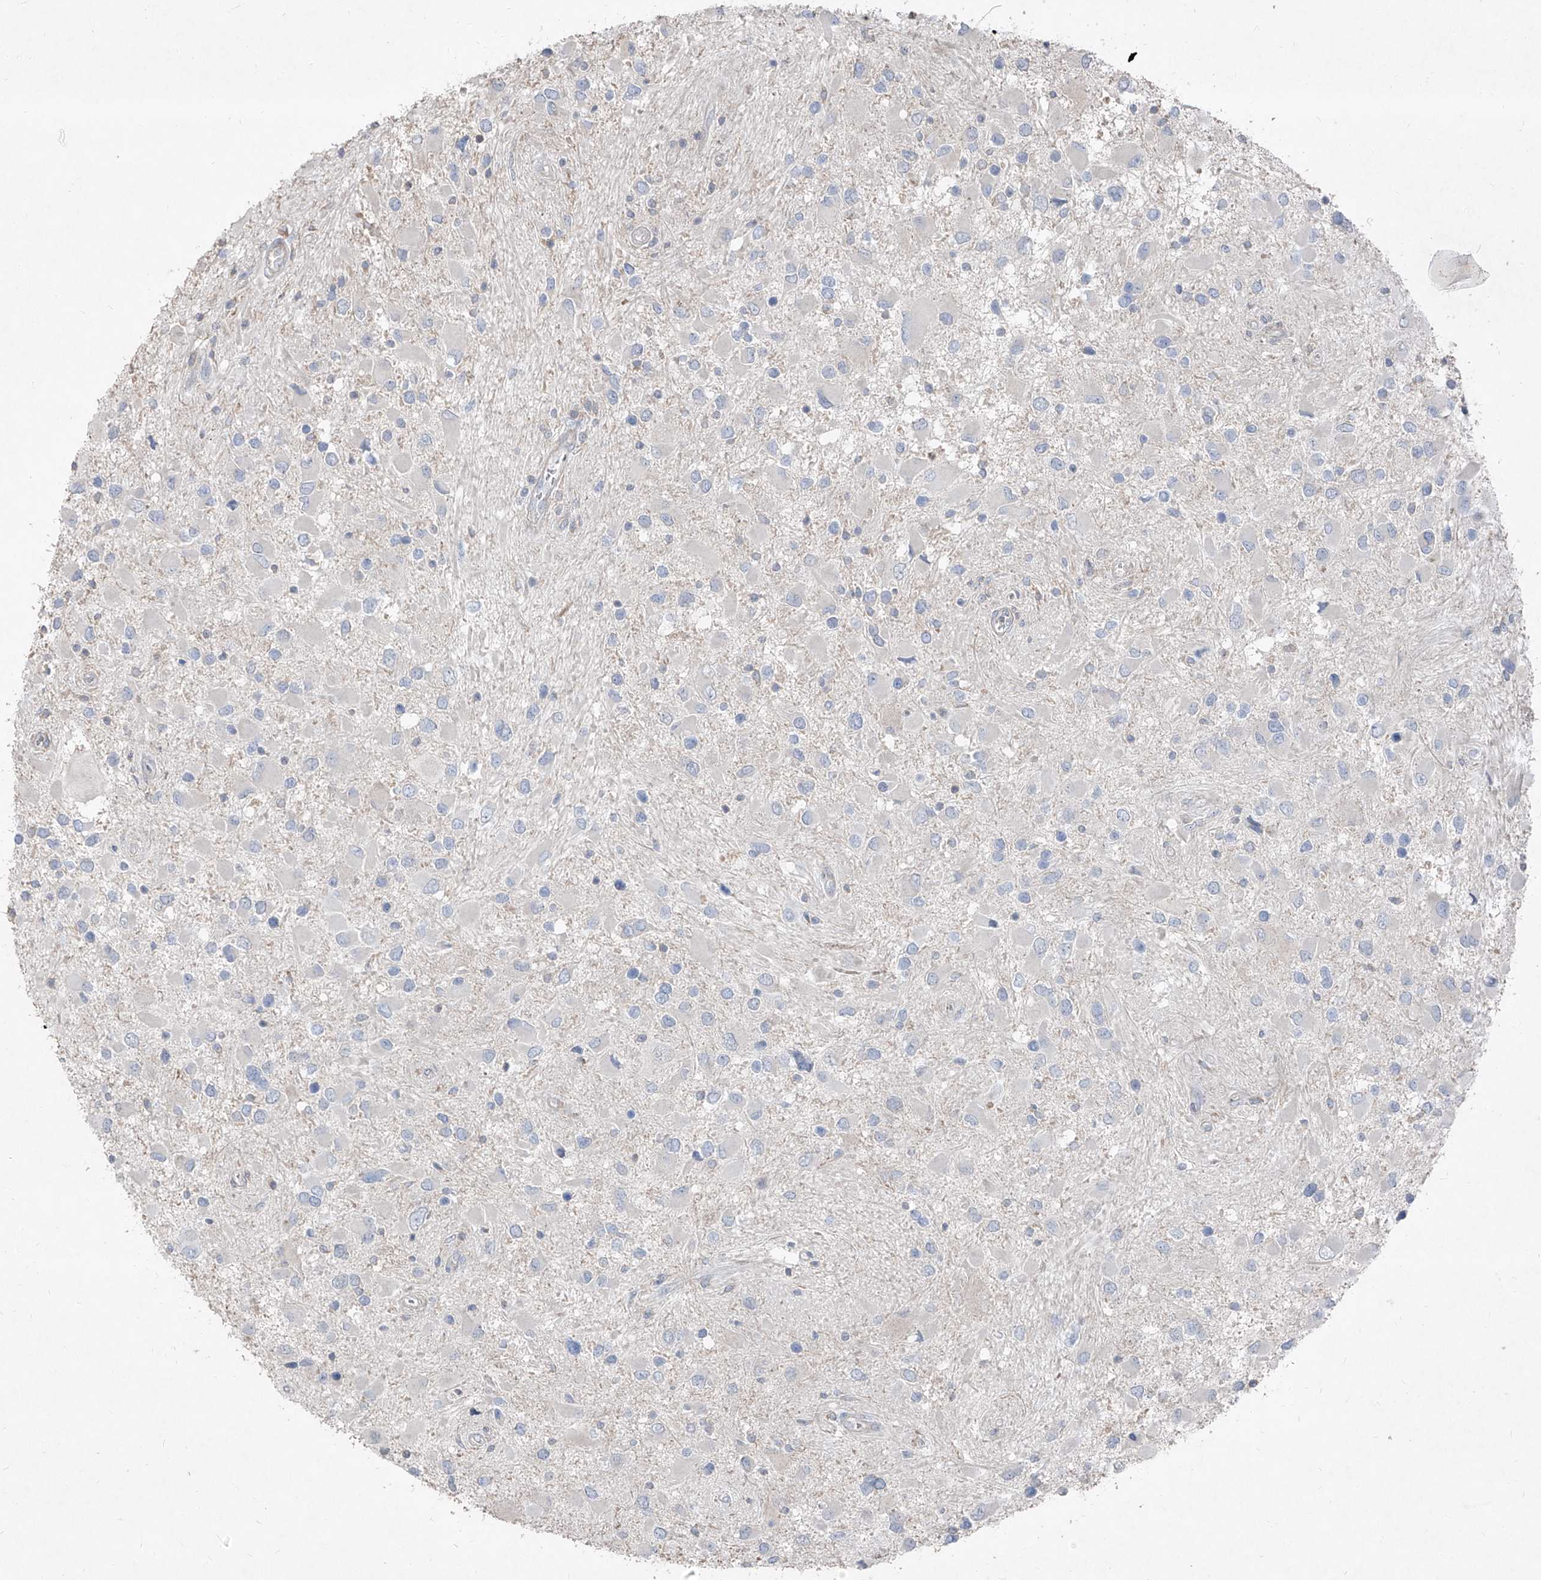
{"staining": {"intensity": "negative", "quantity": "none", "location": "none"}, "tissue": "glioma", "cell_type": "Tumor cells", "image_type": "cancer", "snomed": [{"axis": "morphology", "description": "Glioma, malignant, High grade"}, {"axis": "topography", "description": "Brain"}], "caption": "High magnification brightfield microscopy of malignant high-grade glioma stained with DAB (3,3'-diaminobenzidine) (brown) and counterstained with hematoxylin (blue): tumor cells show no significant positivity.", "gene": "UFD1", "patient": {"sex": "male", "age": 53}}